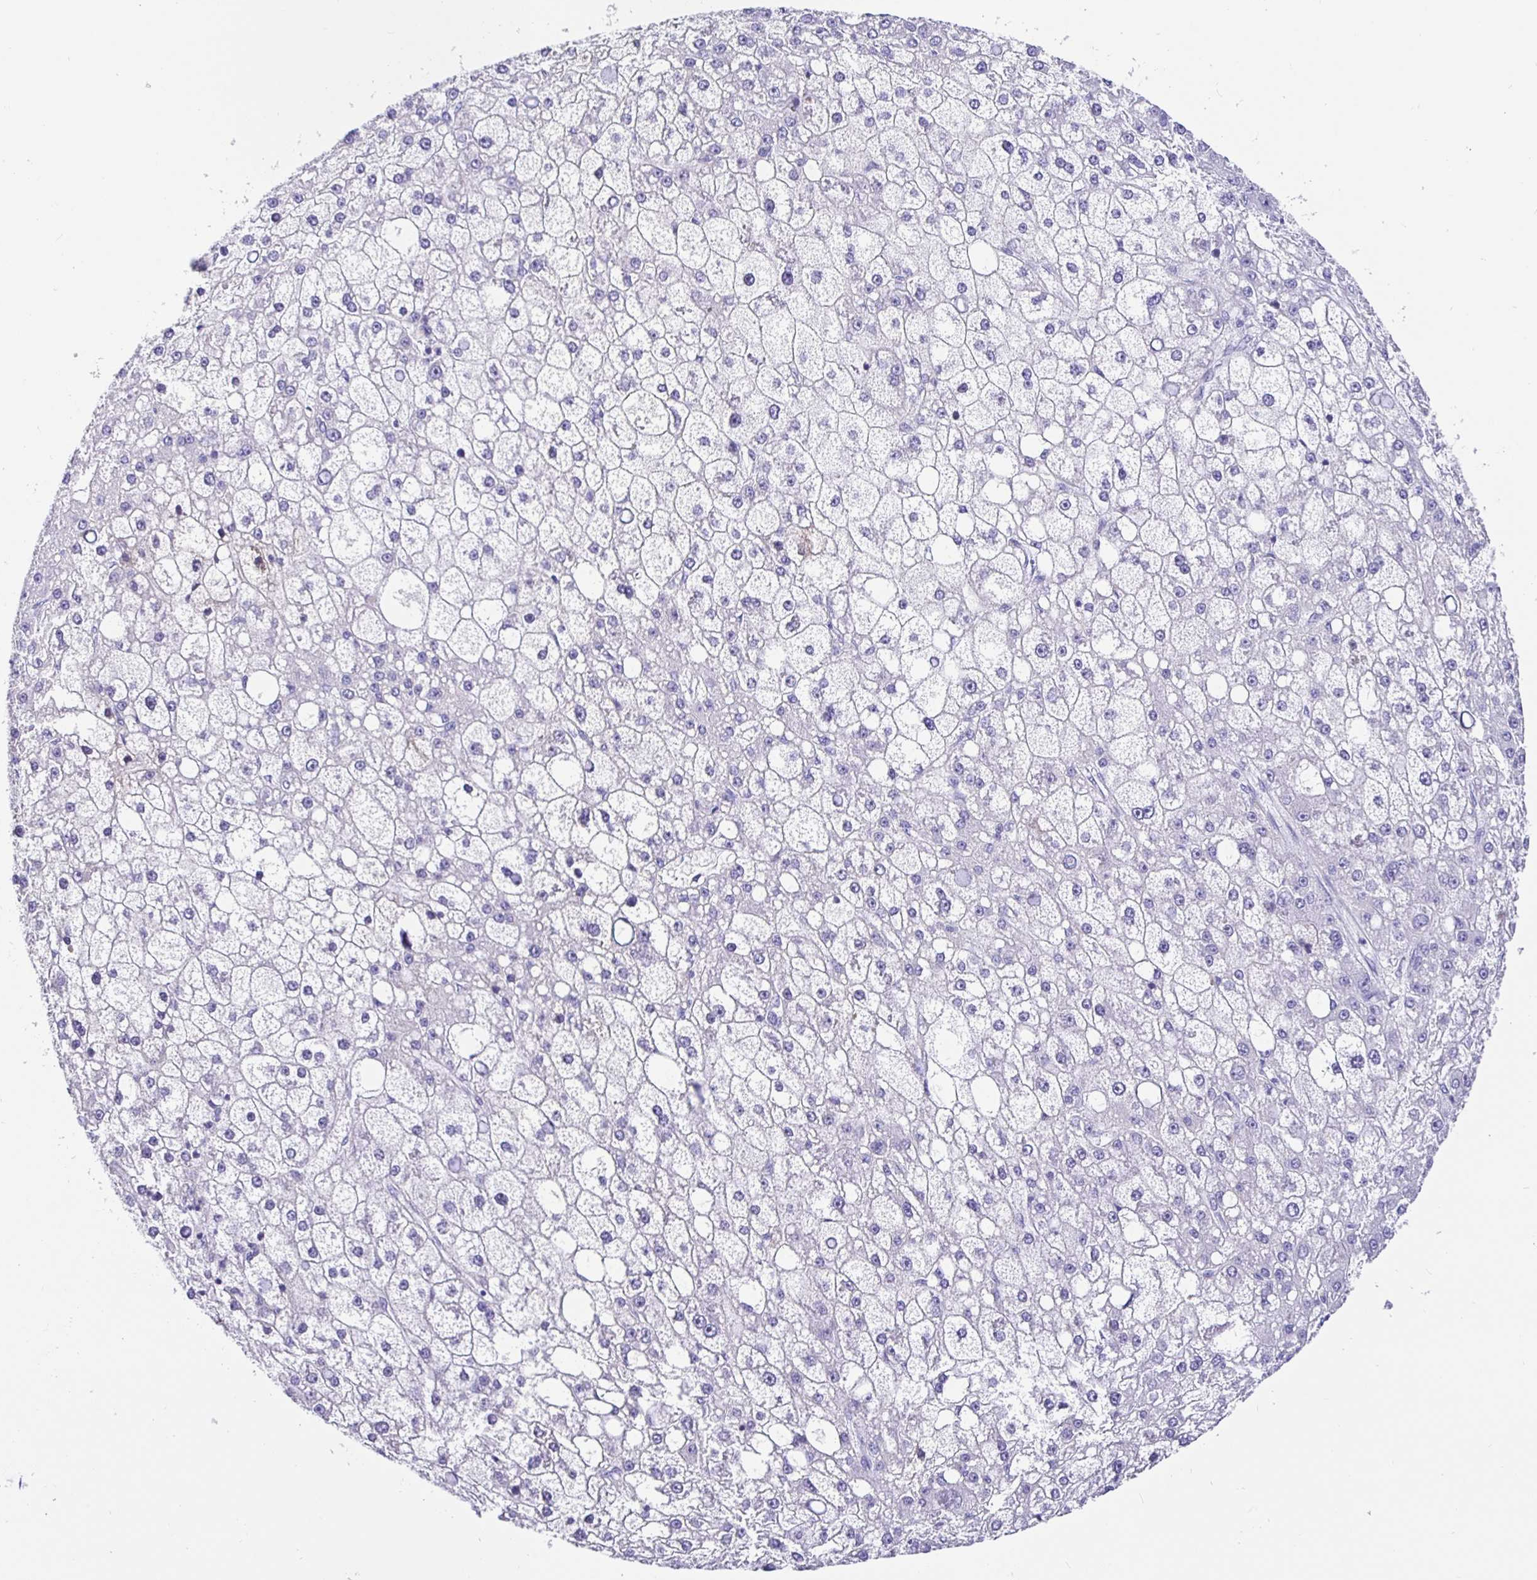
{"staining": {"intensity": "negative", "quantity": "none", "location": "none"}, "tissue": "liver cancer", "cell_type": "Tumor cells", "image_type": "cancer", "snomed": [{"axis": "morphology", "description": "Carcinoma, Hepatocellular, NOS"}, {"axis": "topography", "description": "Liver"}], "caption": "Protein analysis of hepatocellular carcinoma (liver) exhibits no significant positivity in tumor cells.", "gene": "PRAMEF19", "patient": {"sex": "male", "age": 67}}